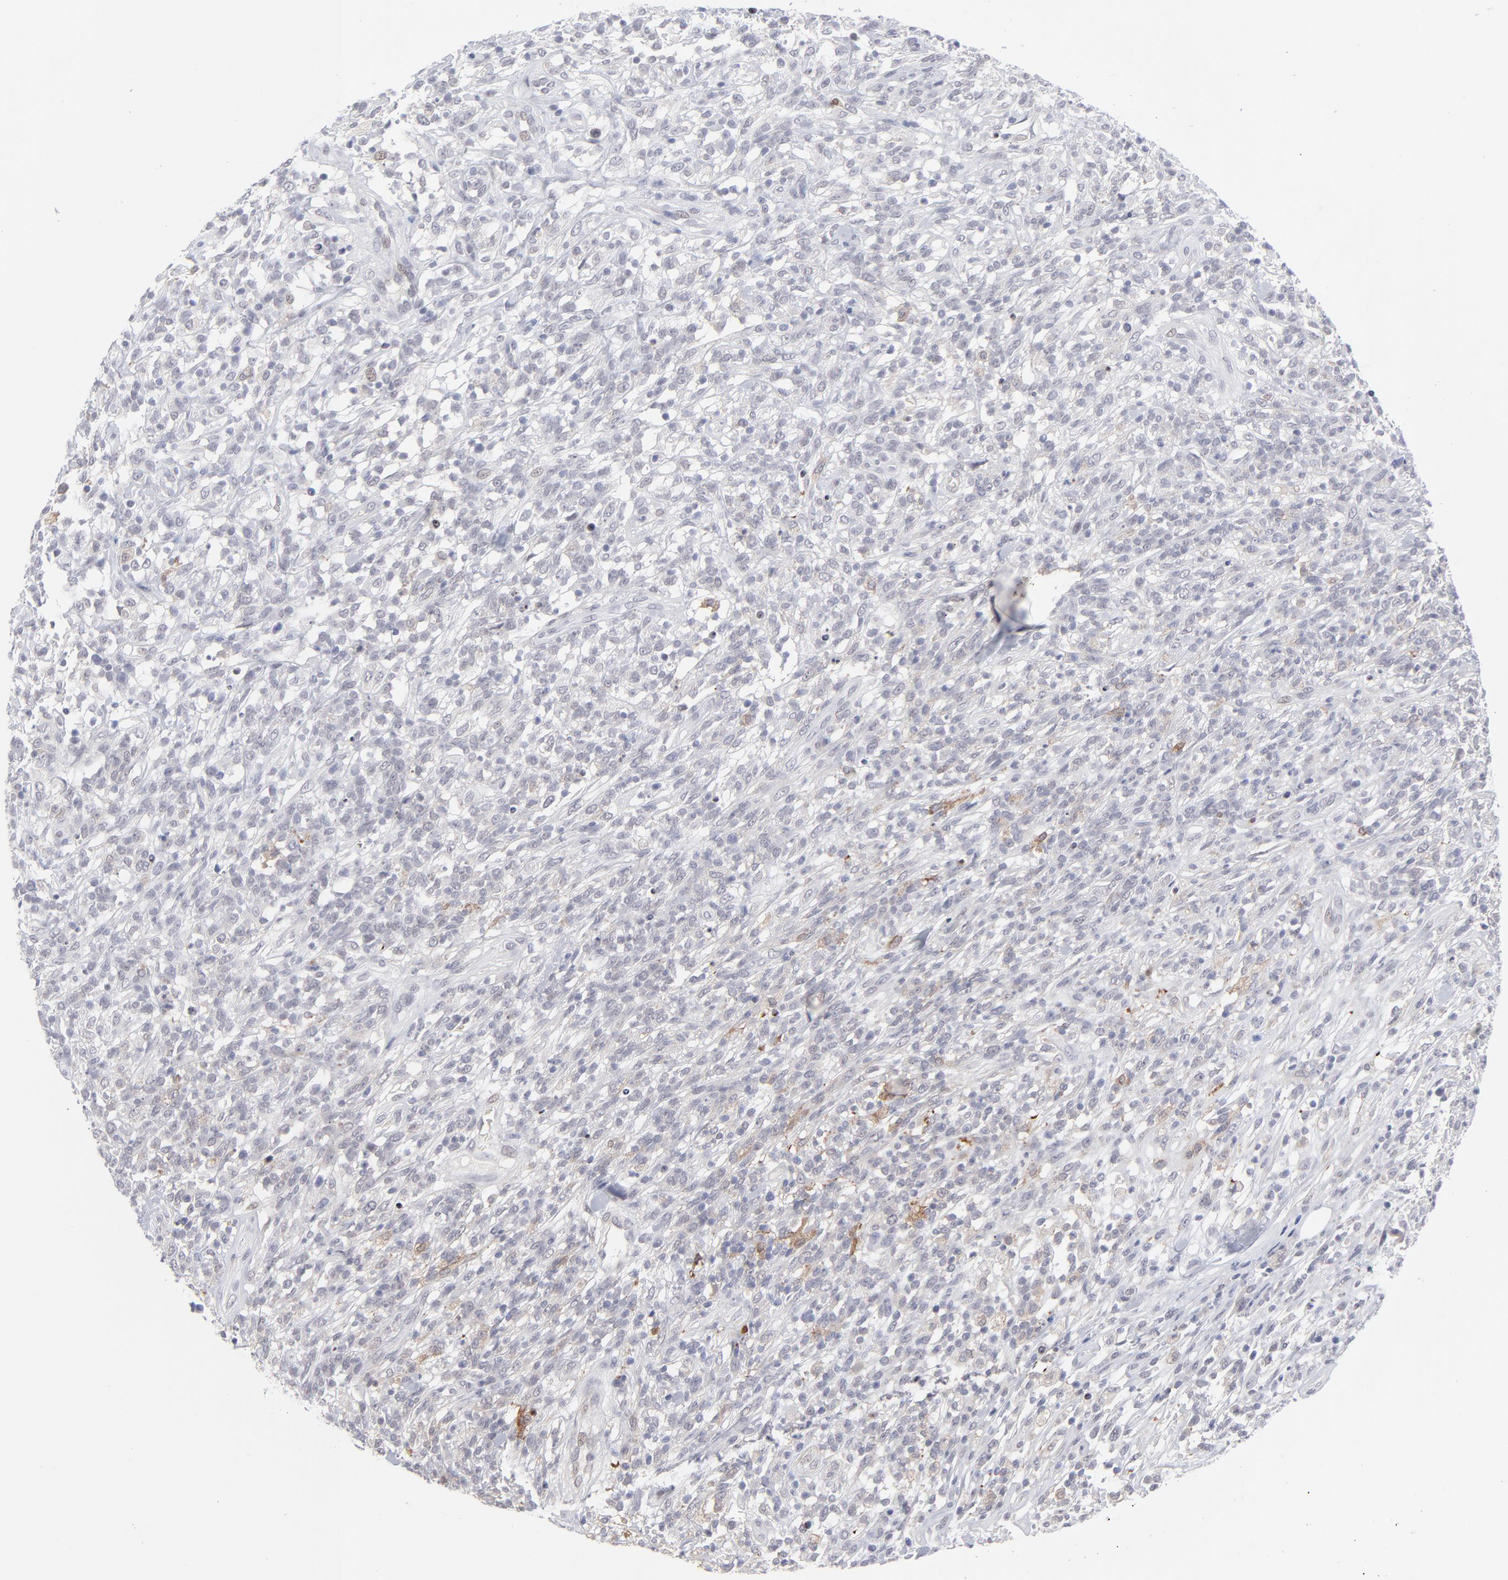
{"staining": {"intensity": "weak", "quantity": "<25%", "location": "cytoplasmic/membranous"}, "tissue": "lymphoma", "cell_type": "Tumor cells", "image_type": "cancer", "snomed": [{"axis": "morphology", "description": "Malignant lymphoma, non-Hodgkin's type, High grade"}, {"axis": "topography", "description": "Lymph node"}], "caption": "Micrograph shows no protein positivity in tumor cells of lymphoma tissue.", "gene": "CCR2", "patient": {"sex": "female", "age": 73}}